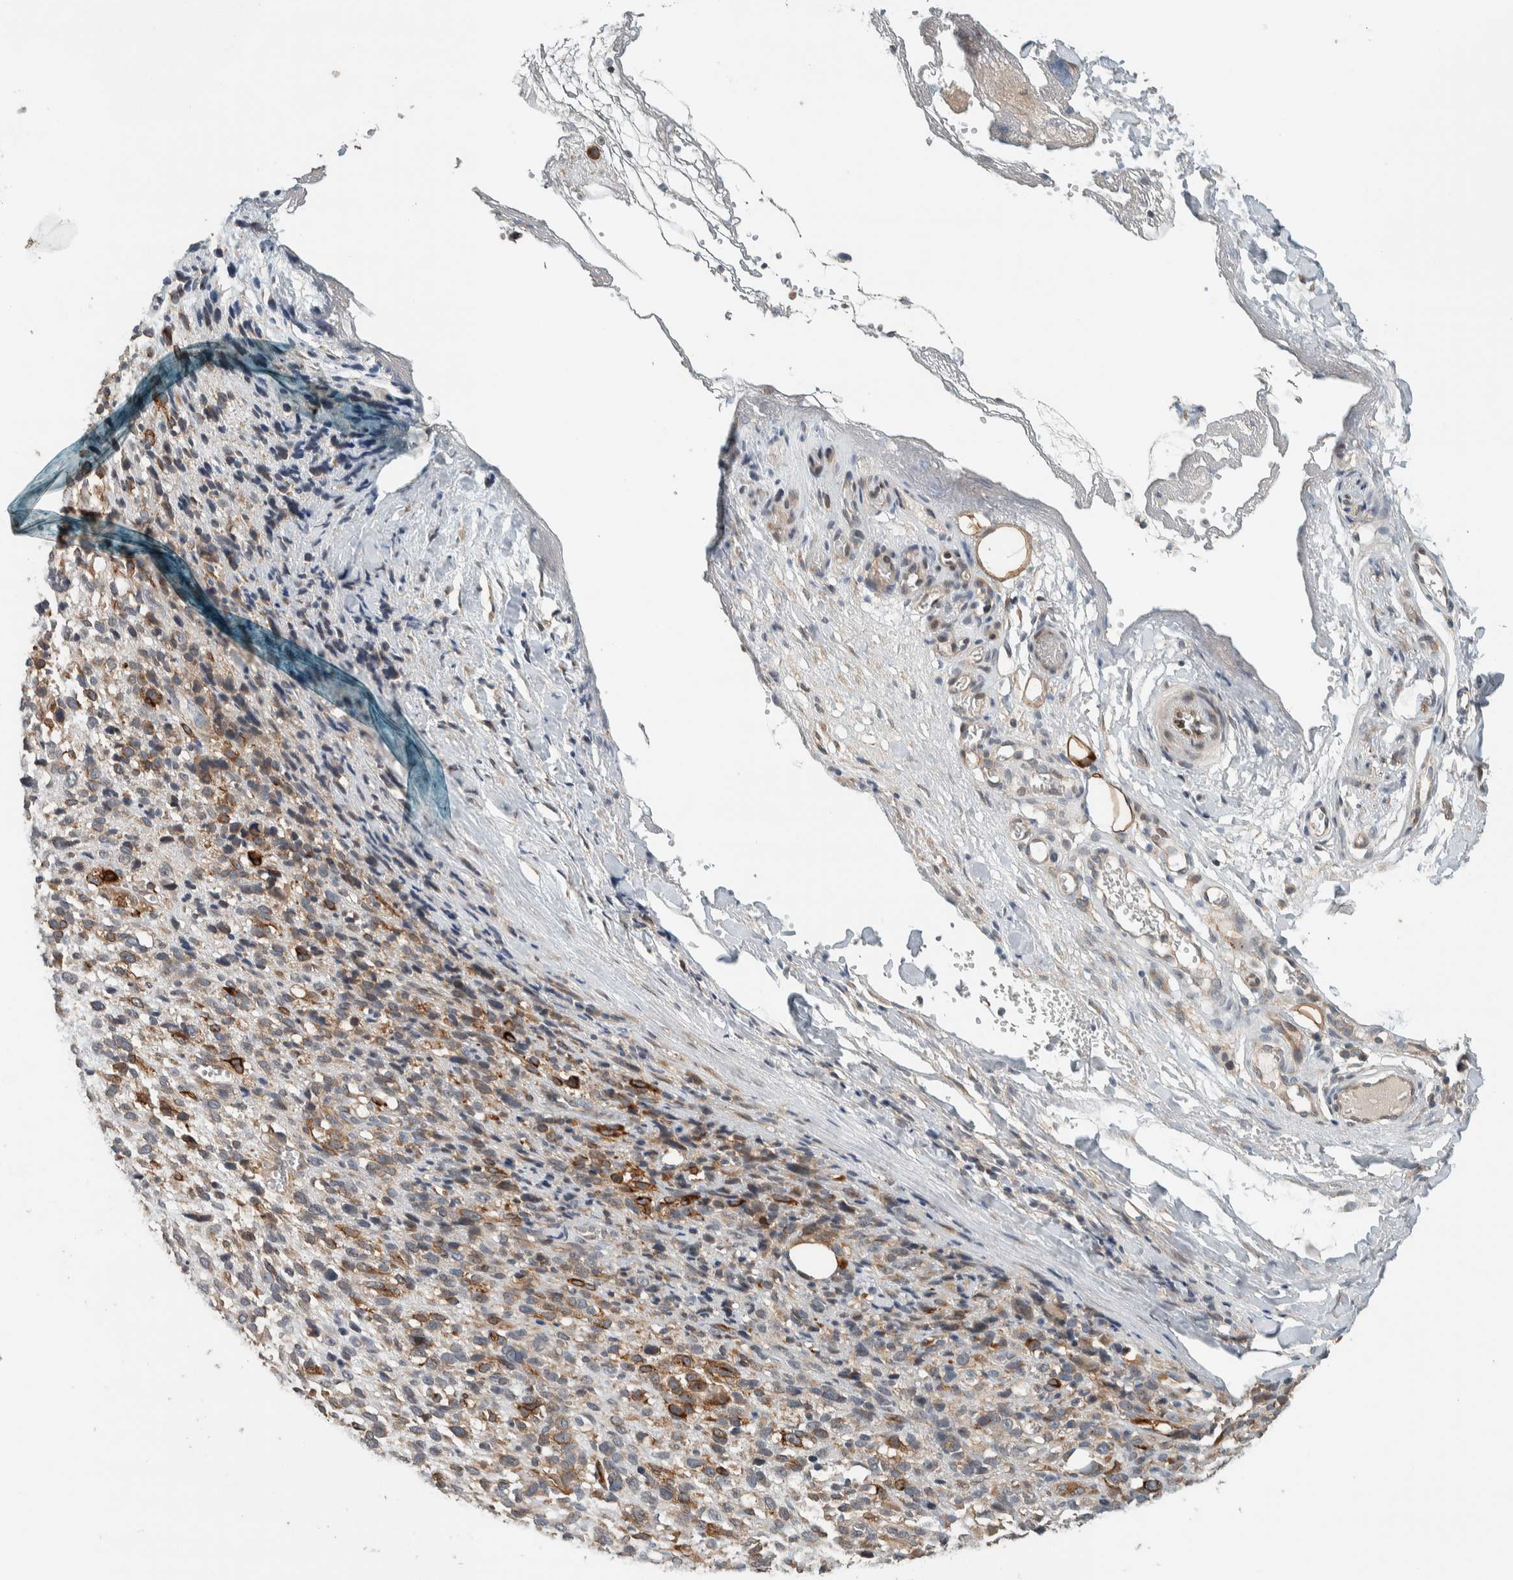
{"staining": {"intensity": "moderate", "quantity": "25%-75%", "location": "cytoplasmic/membranous"}, "tissue": "melanoma", "cell_type": "Tumor cells", "image_type": "cancer", "snomed": [{"axis": "morphology", "description": "Malignant melanoma, NOS"}, {"axis": "topography", "description": "Skin"}], "caption": "Moderate cytoplasmic/membranous positivity is present in about 25%-75% of tumor cells in malignant melanoma. The staining is performed using DAB brown chromogen to label protein expression. The nuclei are counter-stained blue using hematoxylin.", "gene": "NBR1", "patient": {"sex": "female", "age": 55}}